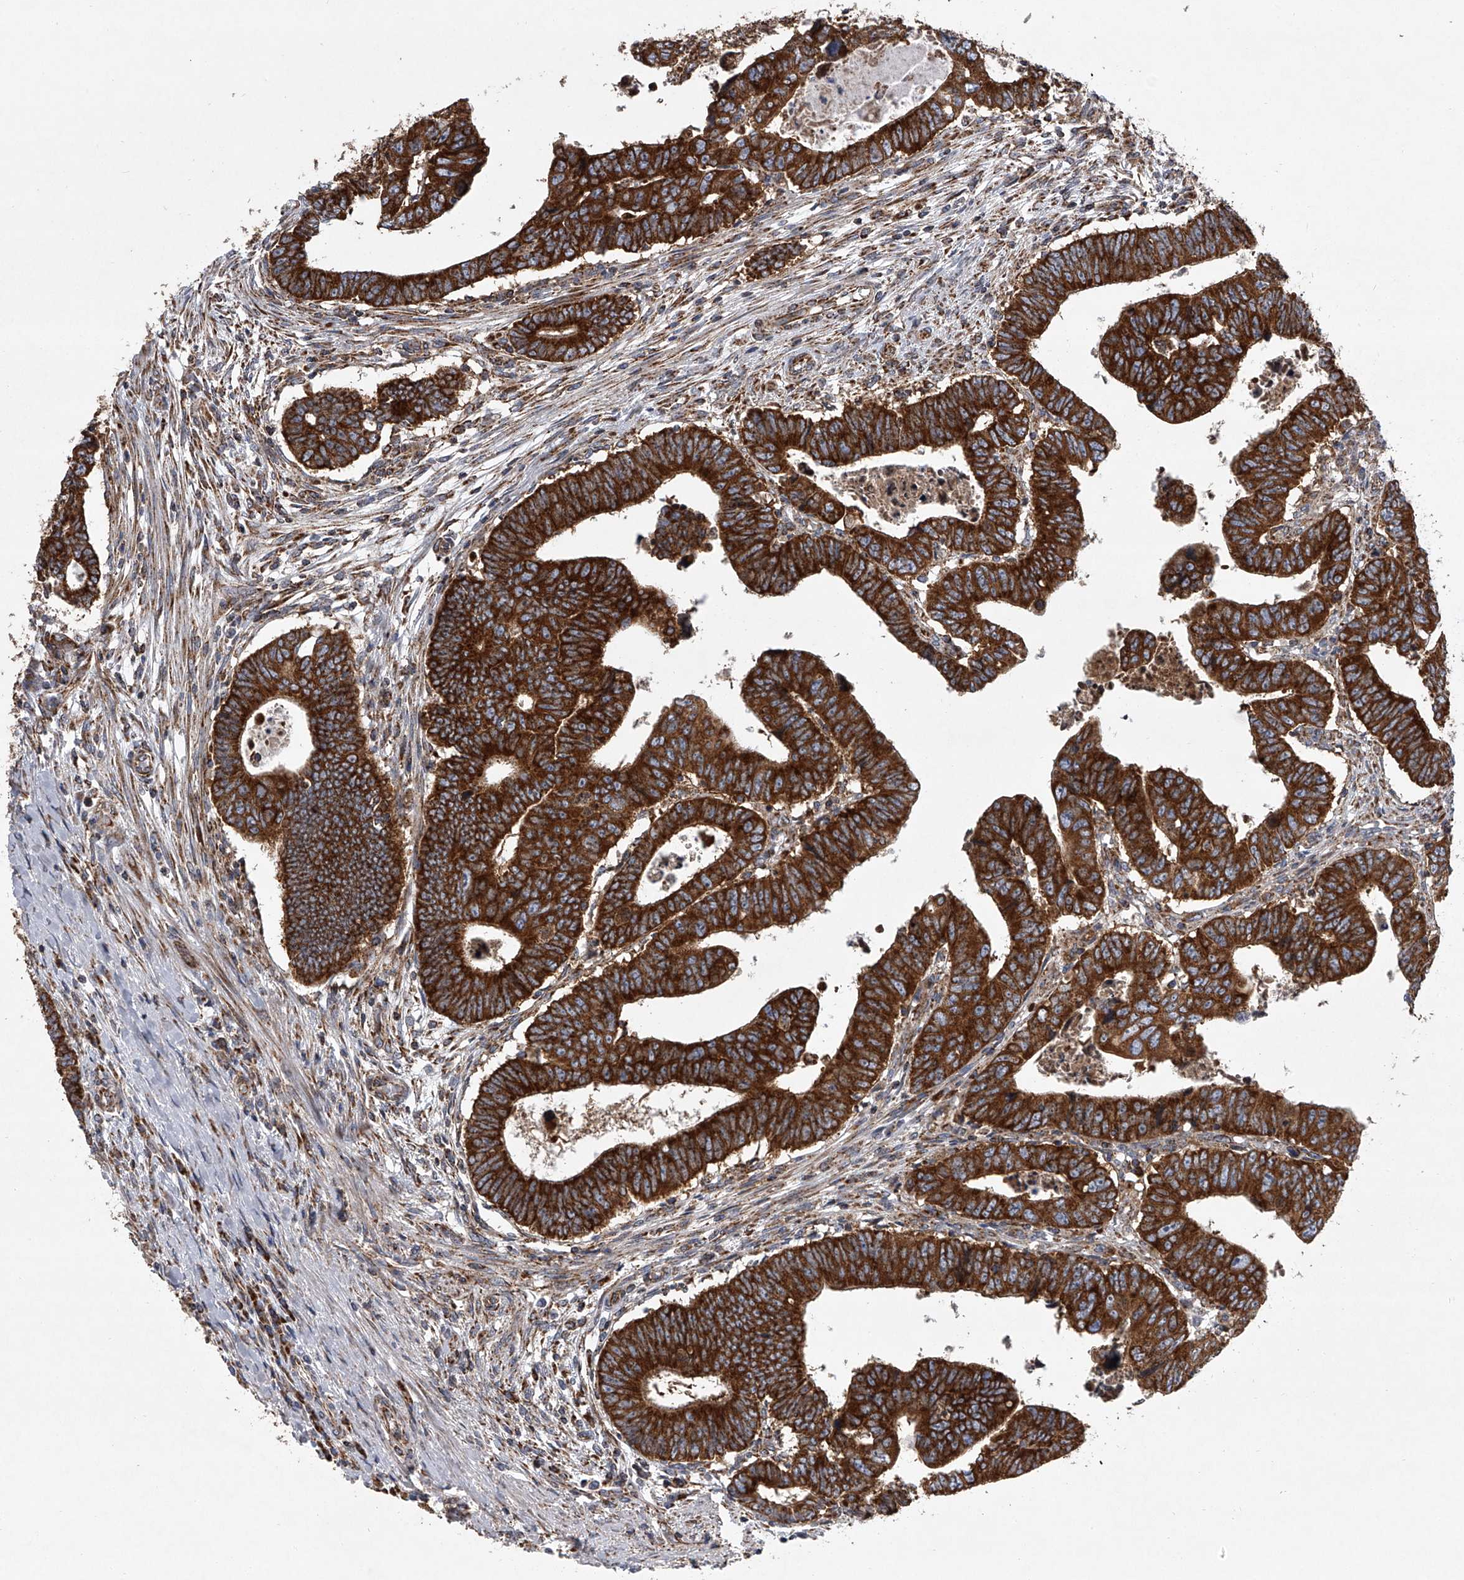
{"staining": {"intensity": "strong", "quantity": ">75%", "location": "cytoplasmic/membranous"}, "tissue": "colorectal cancer", "cell_type": "Tumor cells", "image_type": "cancer", "snomed": [{"axis": "morphology", "description": "Normal tissue, NOS"}, {"axis": "morphology", "description": "Adenocarcinoma, NOS"}, {"axis": "topography", "description": "Rectum"}], "caption": "Immunohistochemical staining of adenocarcinoma (colorectal) displays high levels of strong cytoplasmic/membranous protein positivity in approximately >75% of tumor cells.", "gene": "ZC3H15", "patient": {"sex": "female", "age": 65}}